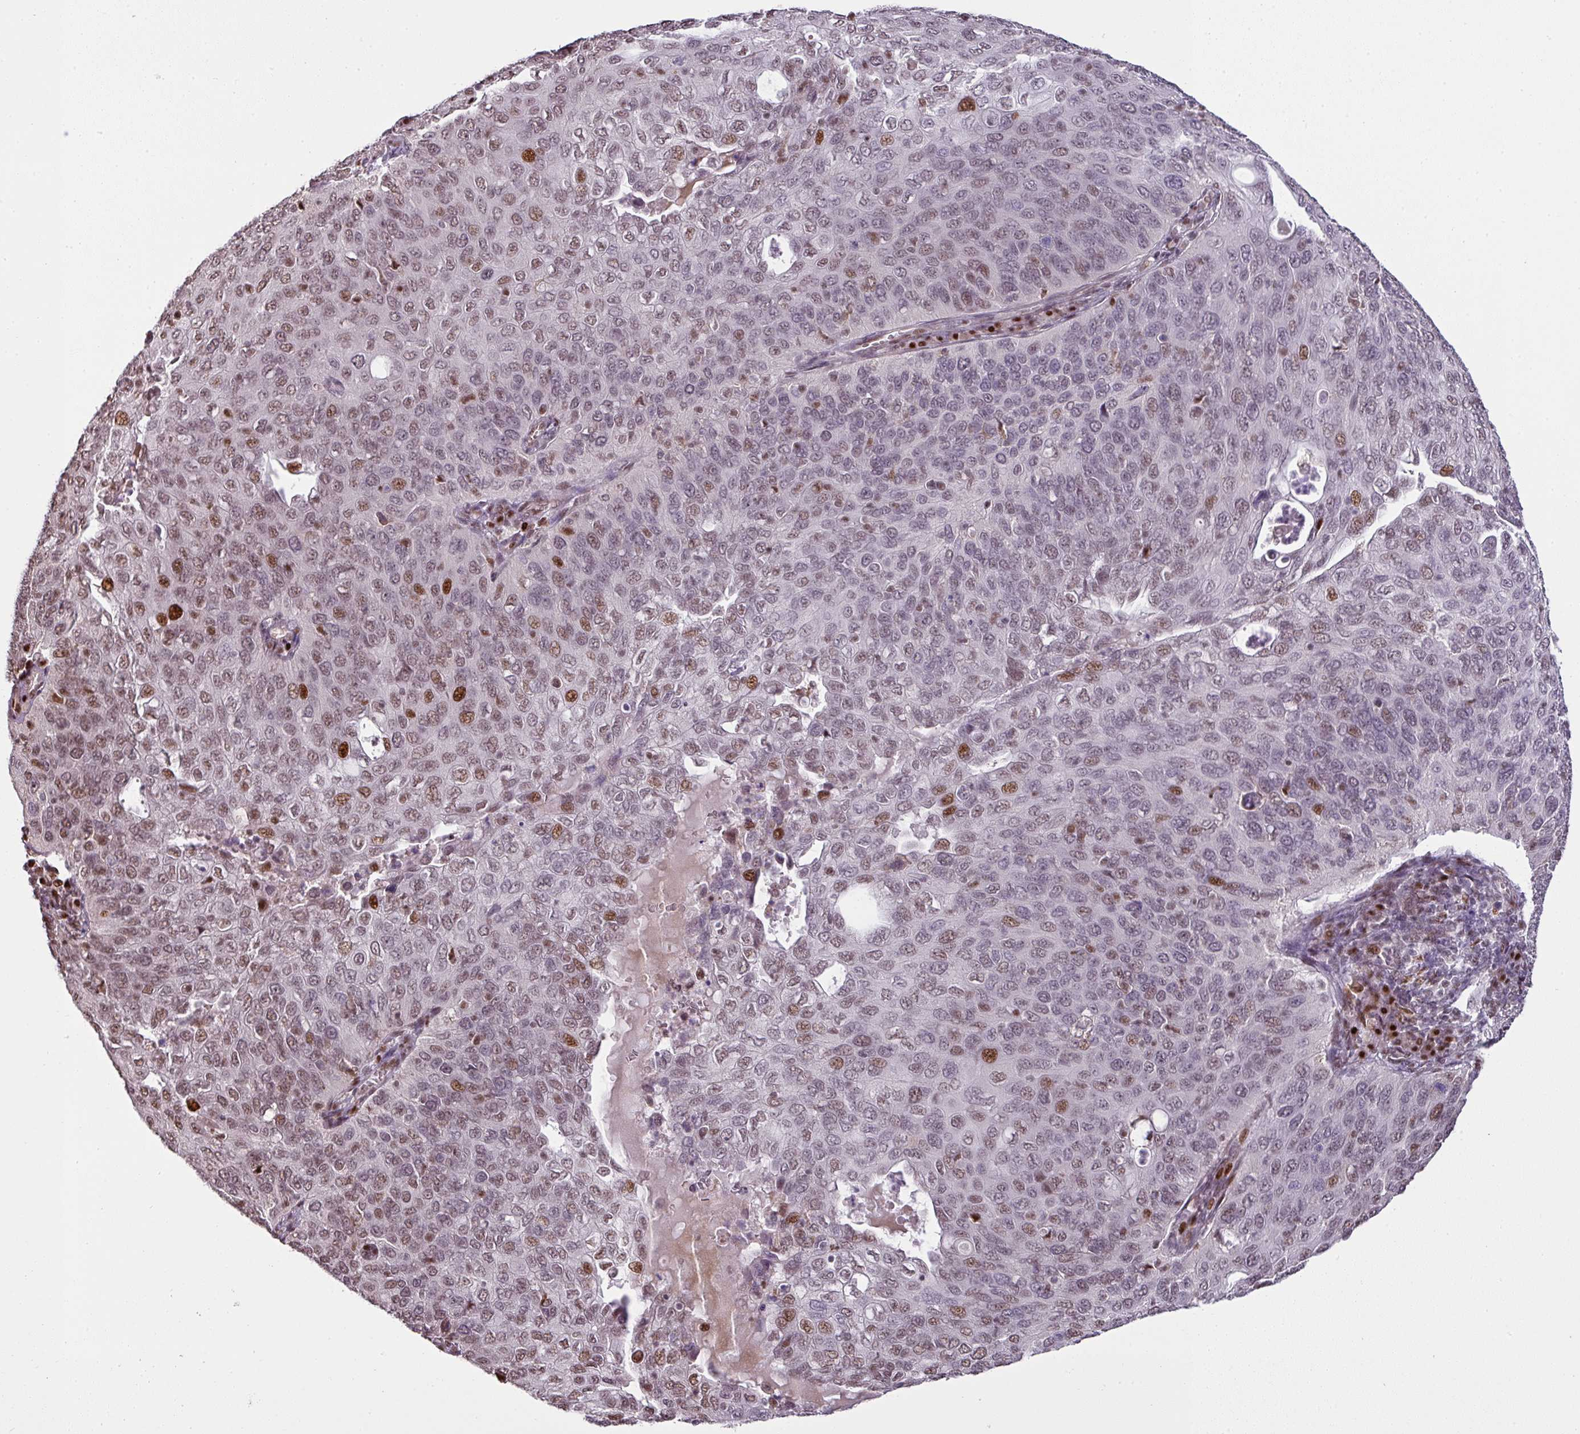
{"staining": {"intensity": "moderate", "quantity": "25%-75%", "location": "nuclear"}, "tissue": "cervical cancer", "cell_type": "Tumor cells", "image_type": "cancer", "snomed": [{"axis": "morphology", "description": "Squamous cell carcinoma, NOS"}, {"axis": "topography", "description": "Cervix"}], "caption": "A high-resolution image shows immunohistochemistry staining of squamous cell carcinoma (cervical), which reveals moderate nuclear staining in approximately 25%-75% of tumor cells. Using DAB (3,3'-diaminobenzidine) (brown) and hematoxylin (blue) stains, captured at high magnification using brightfield microscopy.", "gene": "MYSM1", "patient": {"sex": "female", "age": 36}}